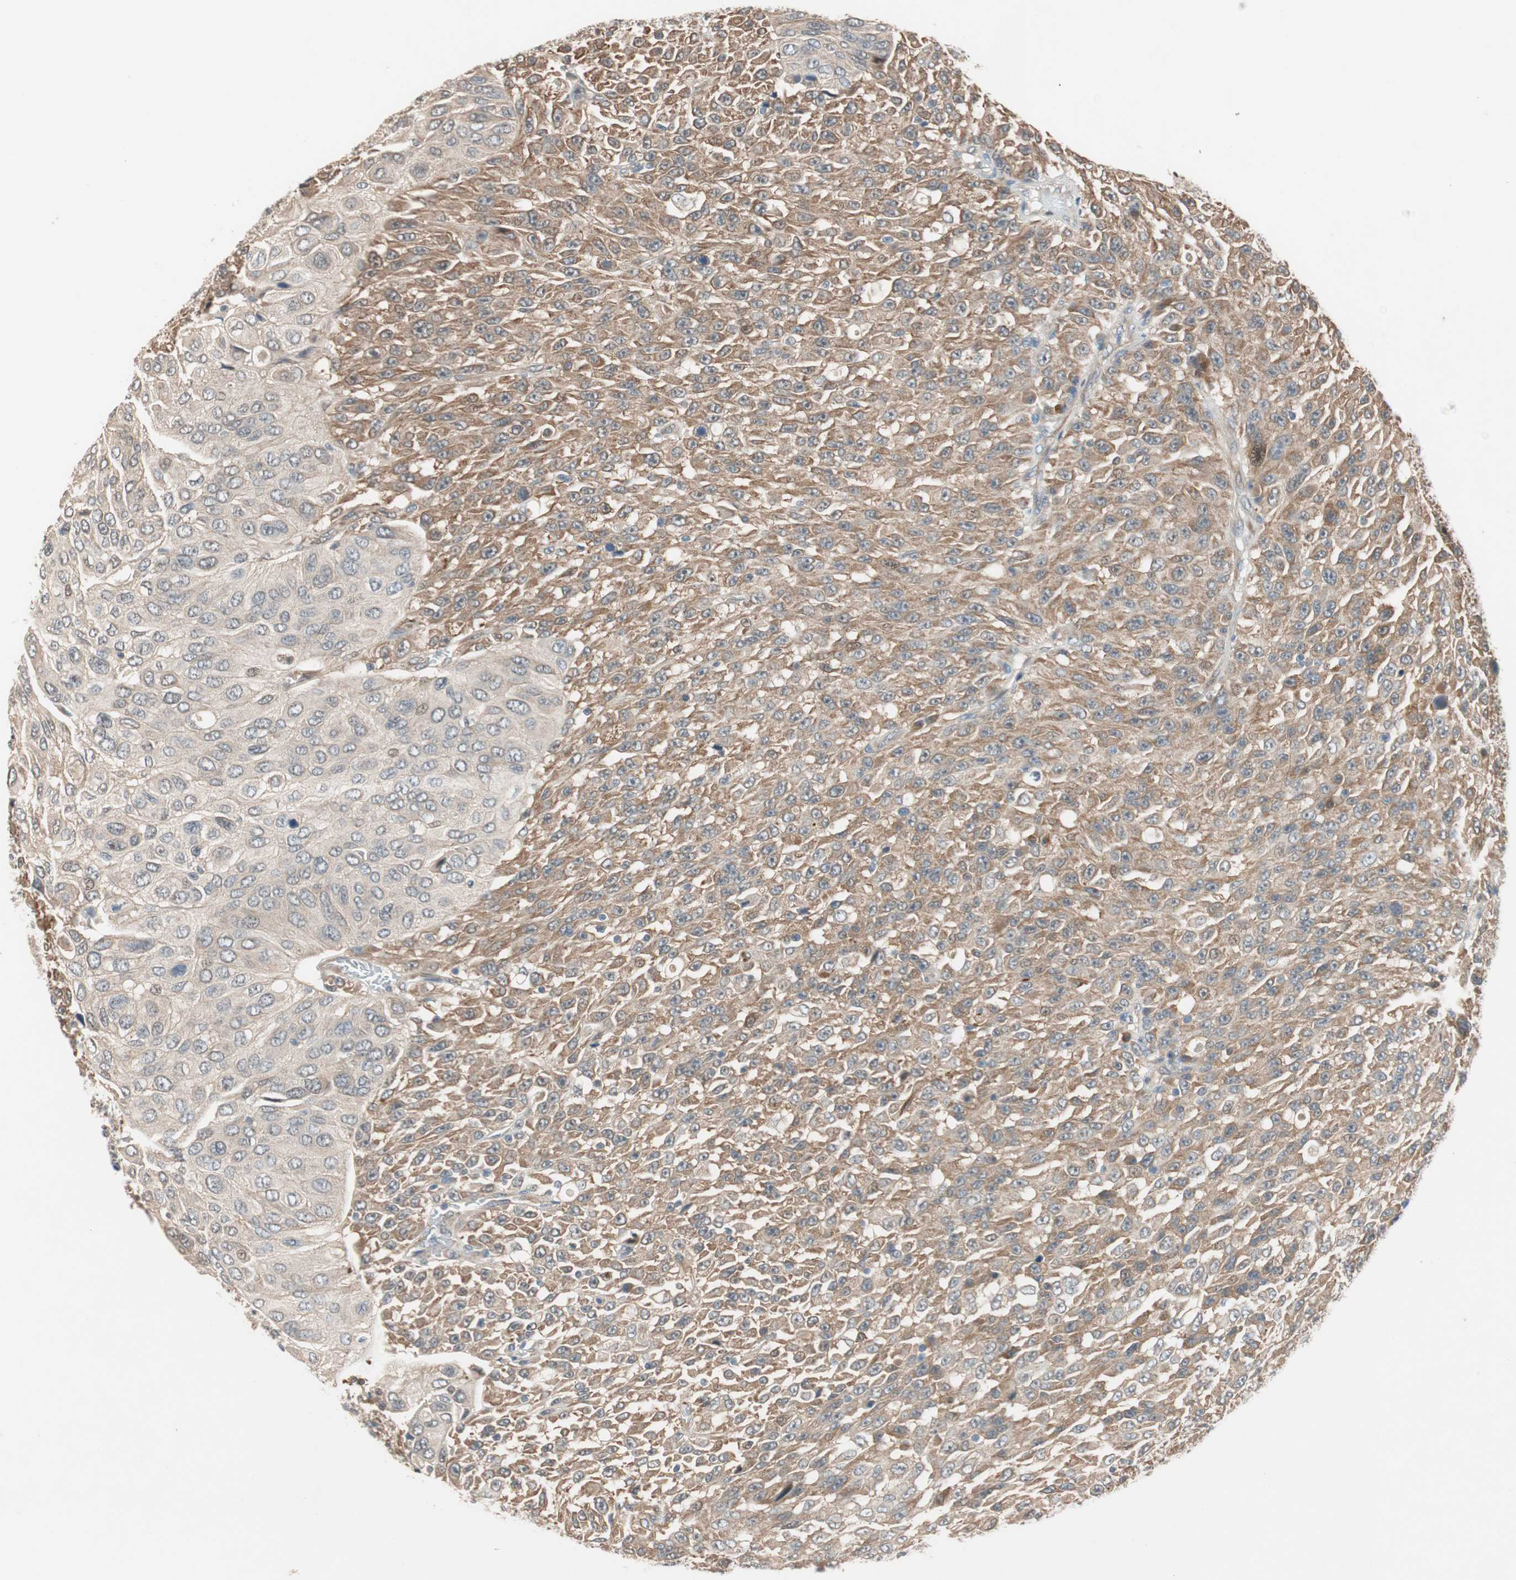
{"staining": {"intensity": "moderate", "quantity": ">75%", "location": "cytoplasmic/membranous"}, "tissue": "urothelial cancer", "cell_type": "Tumor cells", "image_type": "cancer", "snomed": [{"axis": "morphology", "description": "Urothelial carcinoma, High grade"}, {"axis": "topography", "description": "Urinary bladder"}], "caption": "Immunohistochemical staining of urothelial cancer reveals medium levels of moderate cytoplasmic/membranous positivity in about >75% of tumor cells. (Stains: DAB in brown, nuclei in blue, Microscopy: brightfield microscopy at high magnification).", "gene": "PIK3R3", "patient": {"sex": "male", "age": 66}}